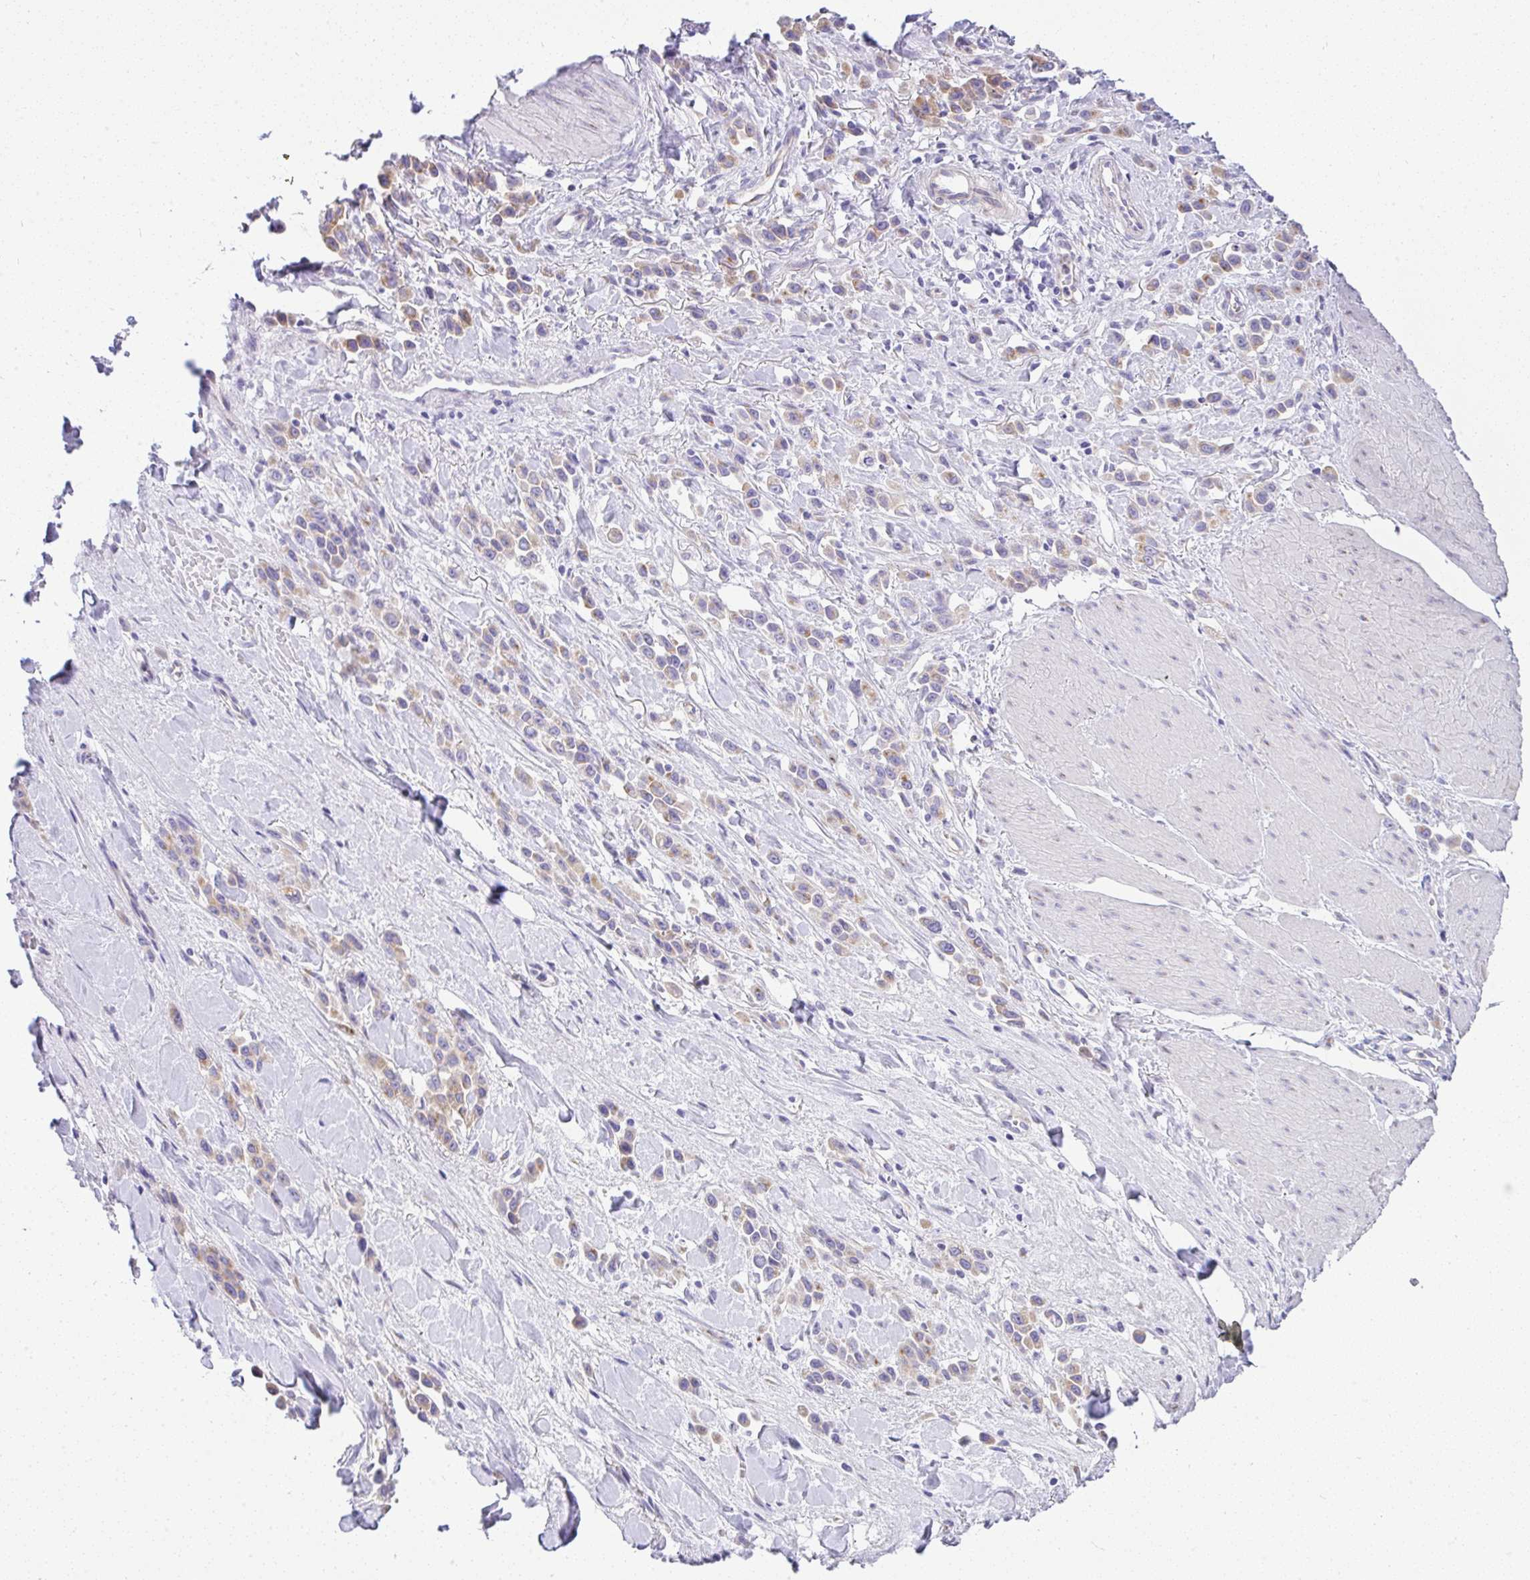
{"staining": {"intensity": "weak", "quantity": "25%-75%", "location": "cytoplasmic/membranous"}, "tissue": "stomach cancer", "cell_type": "Tumor cells", "image_type": "cancer", "snomed": [{"axis": "morphology", "description": "Adenocarcinoma, NOS"}, {"axis": "topography", "description": "Stomach"}], "caption": "Tumor cells reveal low levels of weak cytoplasmic/membranous expression in approximately 25%-75% of cells in human stomach cancer (adenocarcinoma).", "gene": "FAM177A1", "patient": {"sex": "male", "age": 47}}